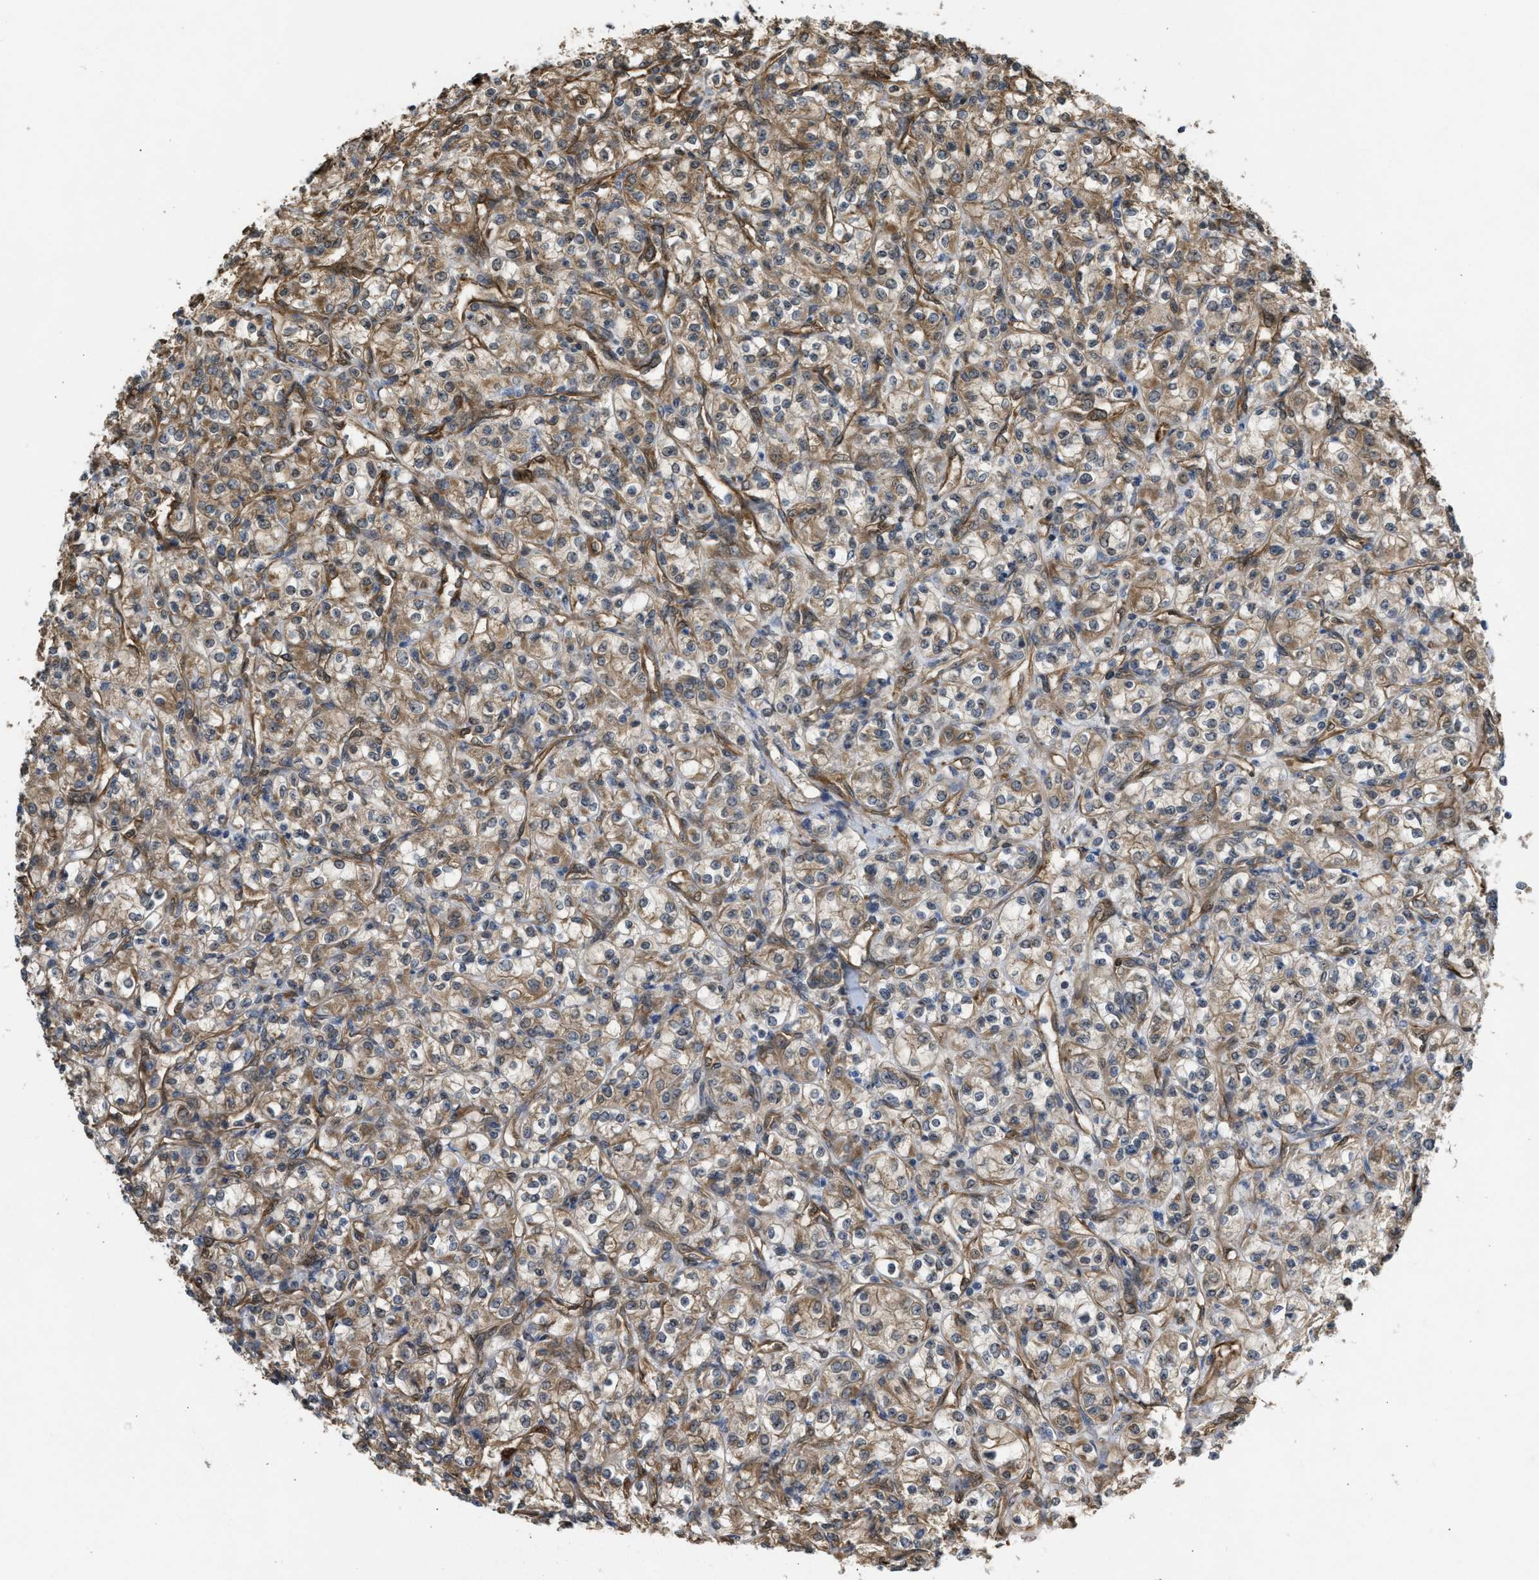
{"staining": {"intensity": "weak", "quantity": ">75%", "location": "cytoplasmic/membranous"}, "tissue": "renal cancer", "cell_type": "Tumor cells", "image_type": "cancer", "snomed": [{"axis": "morphology", "description": "Adenocarcinoma, NOS"}, {"axis": "topography", "description": "Kidney"}], "caption": "Adenocarcinoma (renal) was stained to show a protein in brown. There is low levels of weak cytoplasmic/membranous positivity in approximately >75% of tumor cells.", "gene": "BAG3", "patient": {"sex": "male", "age": 77}}